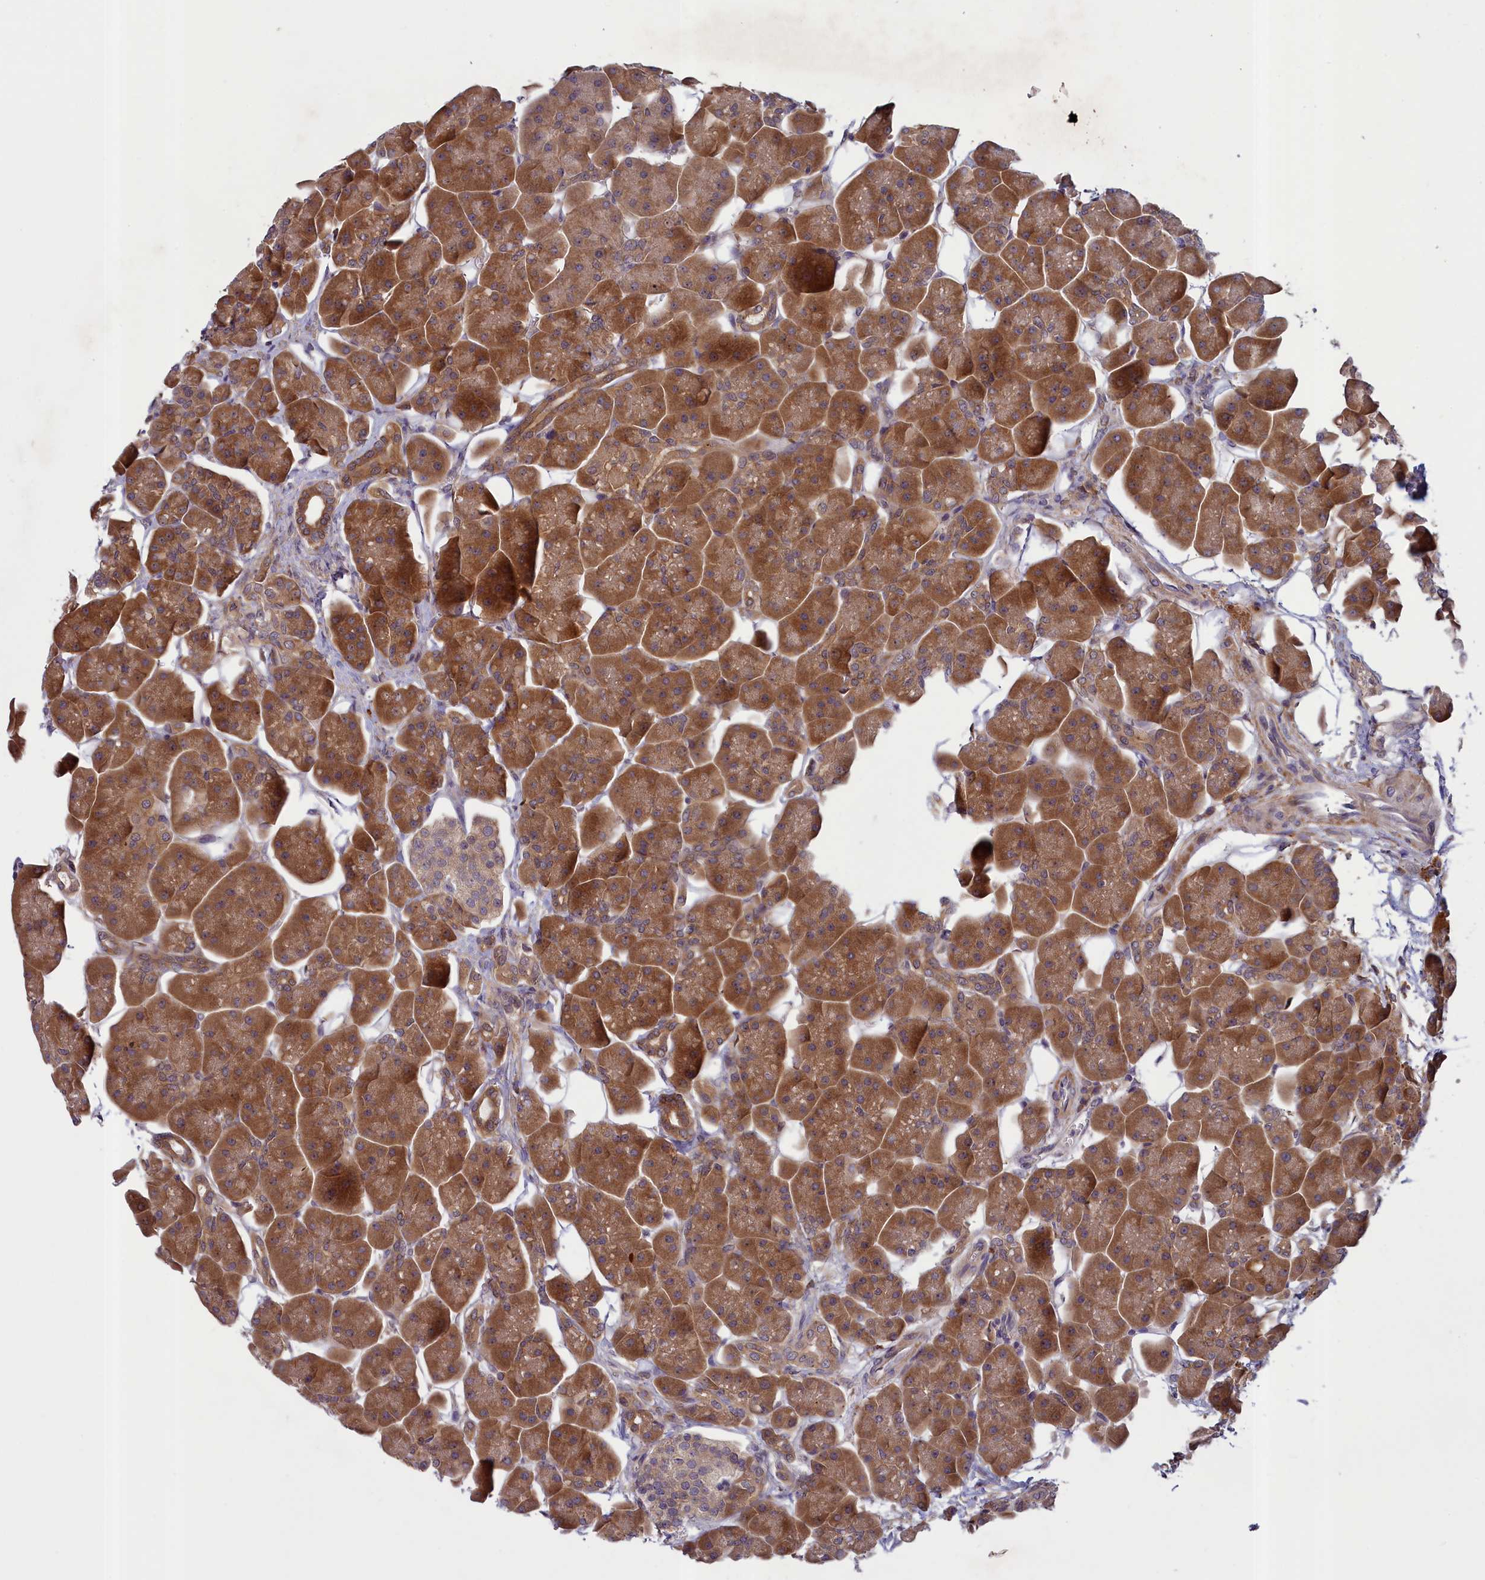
{"staining": {"intensity": "moderate", "quantity": ">75%", "location": "cytoplasmic/membranous"}, "tissue": "pancreas", "cell_type": "Exocrine glandular cells", "image_type": "normal", "snomed": [{"axis": "morphology", "description": "Normal tissue, NOS"}, {"axis": "topography", "description": "Pancreas"}], "caption": "Pancreas stained with DAB immunohistochemistry shows medium levels of moderate cytoplasmic/membranous expression in about >75% of exocrine glandular cells. The protein of interest is shown in brown color, while the nuclei are stained blue.", "gene": "NUBP1", "patient": {"sex": "male", "age": 66}}